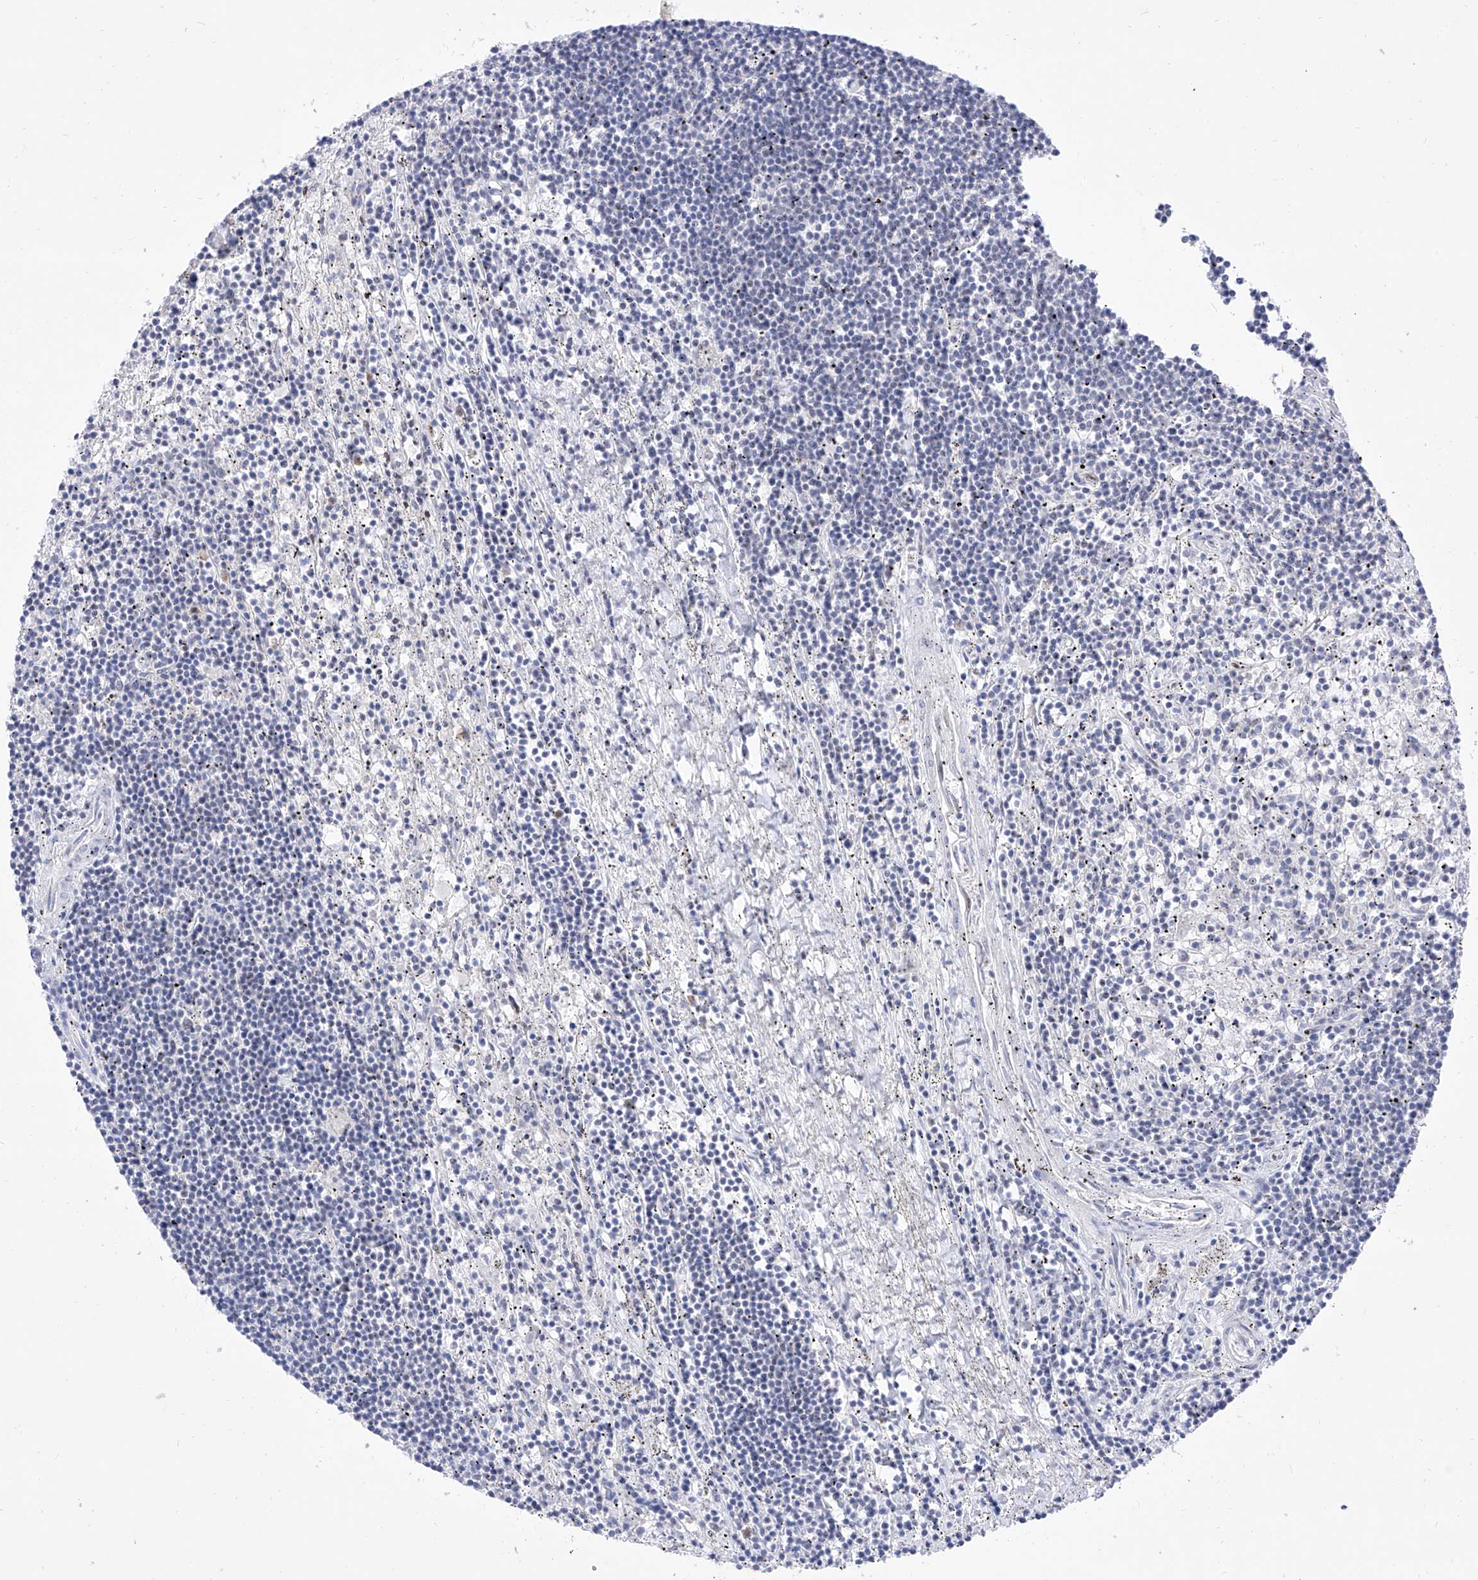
{"staining": {"intensity": "negative", "quantity": "none", "location": "none"}, "tissue": "lymphoma", "cell_type": "Tumor cells", "image_type": "cancer", "snomed": [{"axis": "morphology", "description": "Malignant lymphoma, non-Hodgkin's type, Low grade"}, {"axis": "topography", "description": "Spleen"}], "caption": "A photomicrograph of lymphoma stained for a protein exhibits no brown staining in tumor cells.", "gene": "ATN1", "patient": {"sex": "male", "age": 76}}